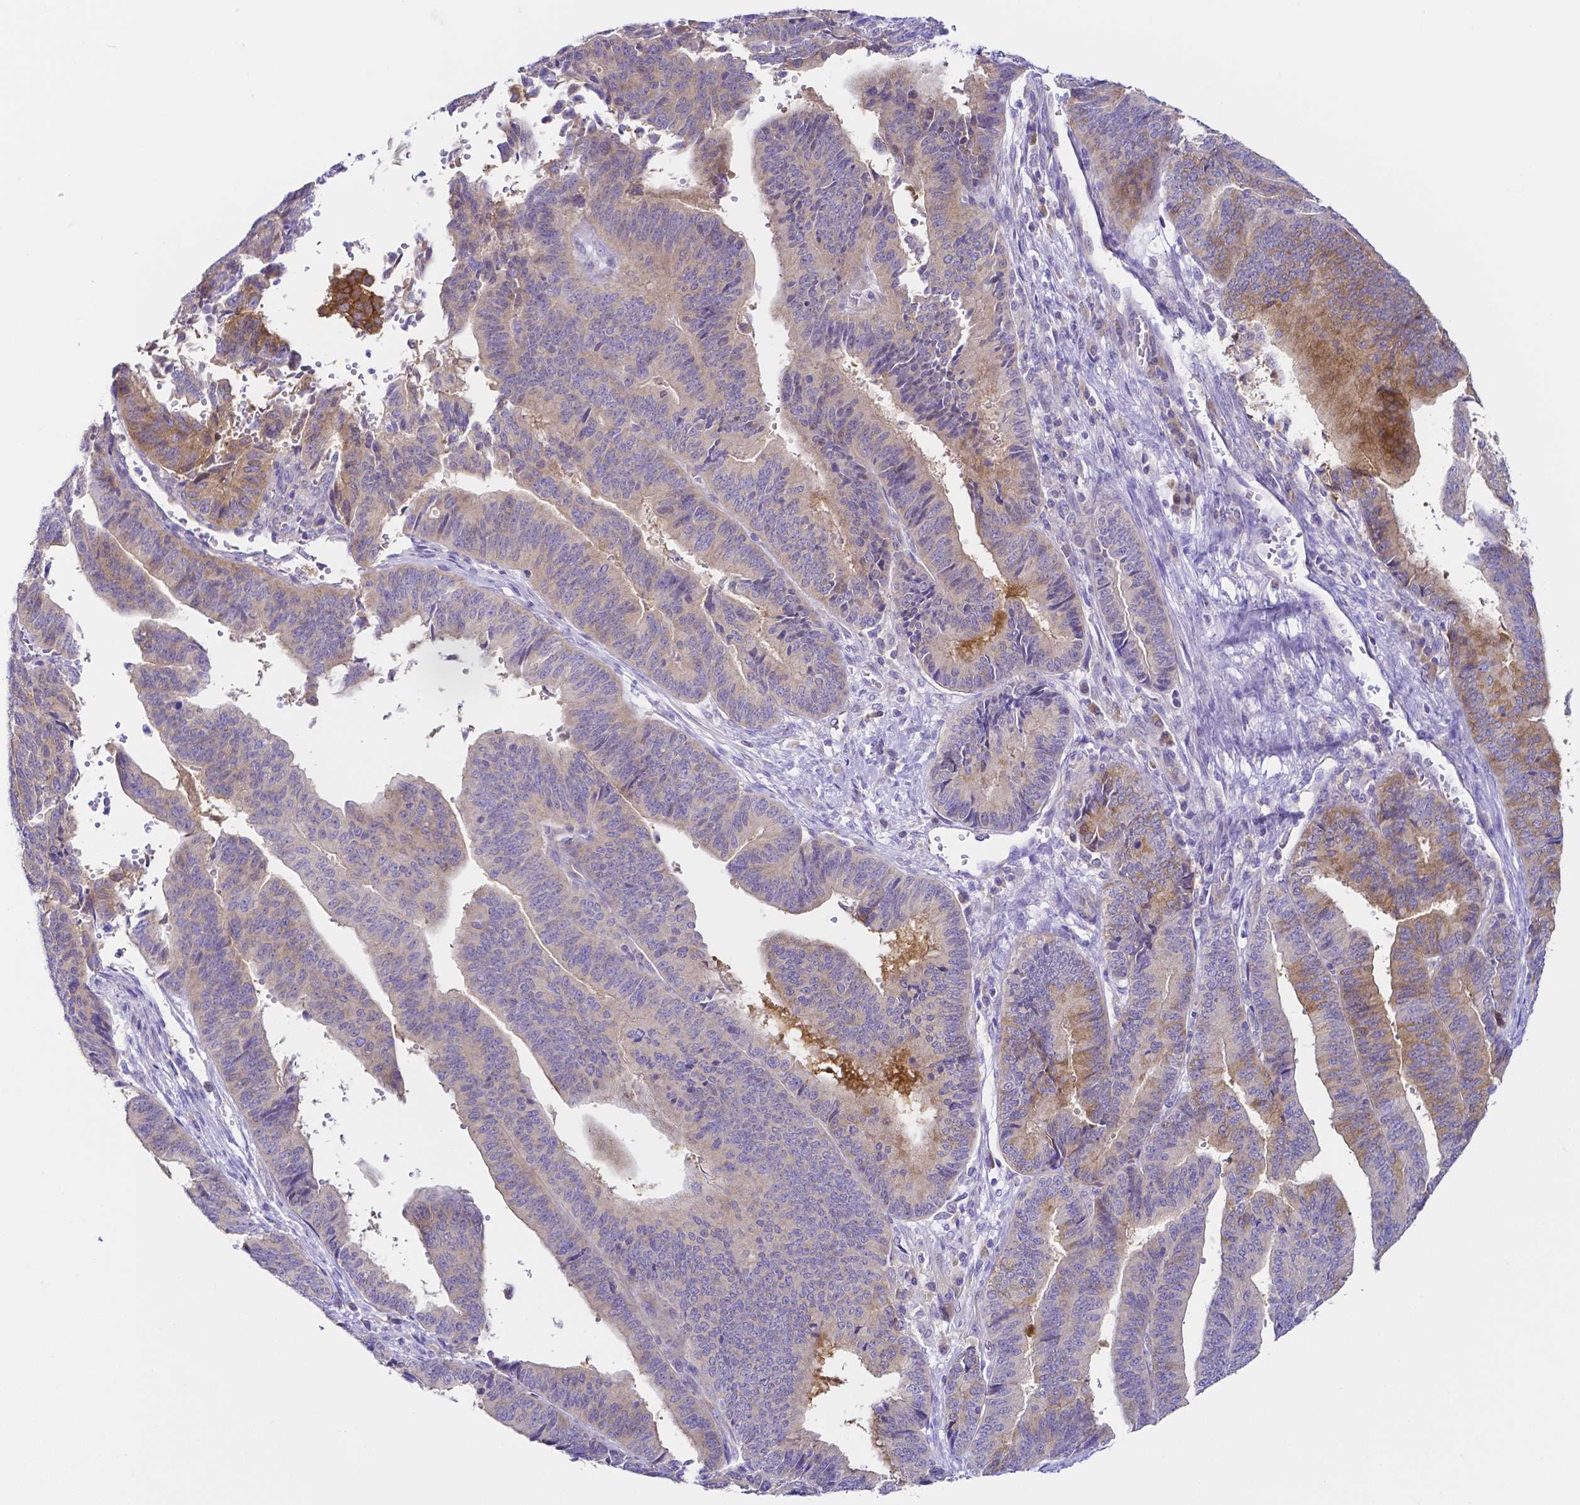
{"staining": {"intensity": "weak", "quantity": "25%-75%", "location": "cytoplasmic/membranous"}, "tissue": "endometrial cancer", "cell_type": "Tumor cells", "image_type": "cancer", "snomed": [{"axis": "morphology", "description": "Adenocarcinoma, NOS"}, {"axis": "topography", "description": "Endometrium"}], "caption": "Protein expression analysis of endometrial adenocarcinoma displays weak cytoplasmic/membranous positivity in approximately 25%-75% of tumor cells.", "gene": "PKP3", "patient": {"sex": "female", "age": 65}}